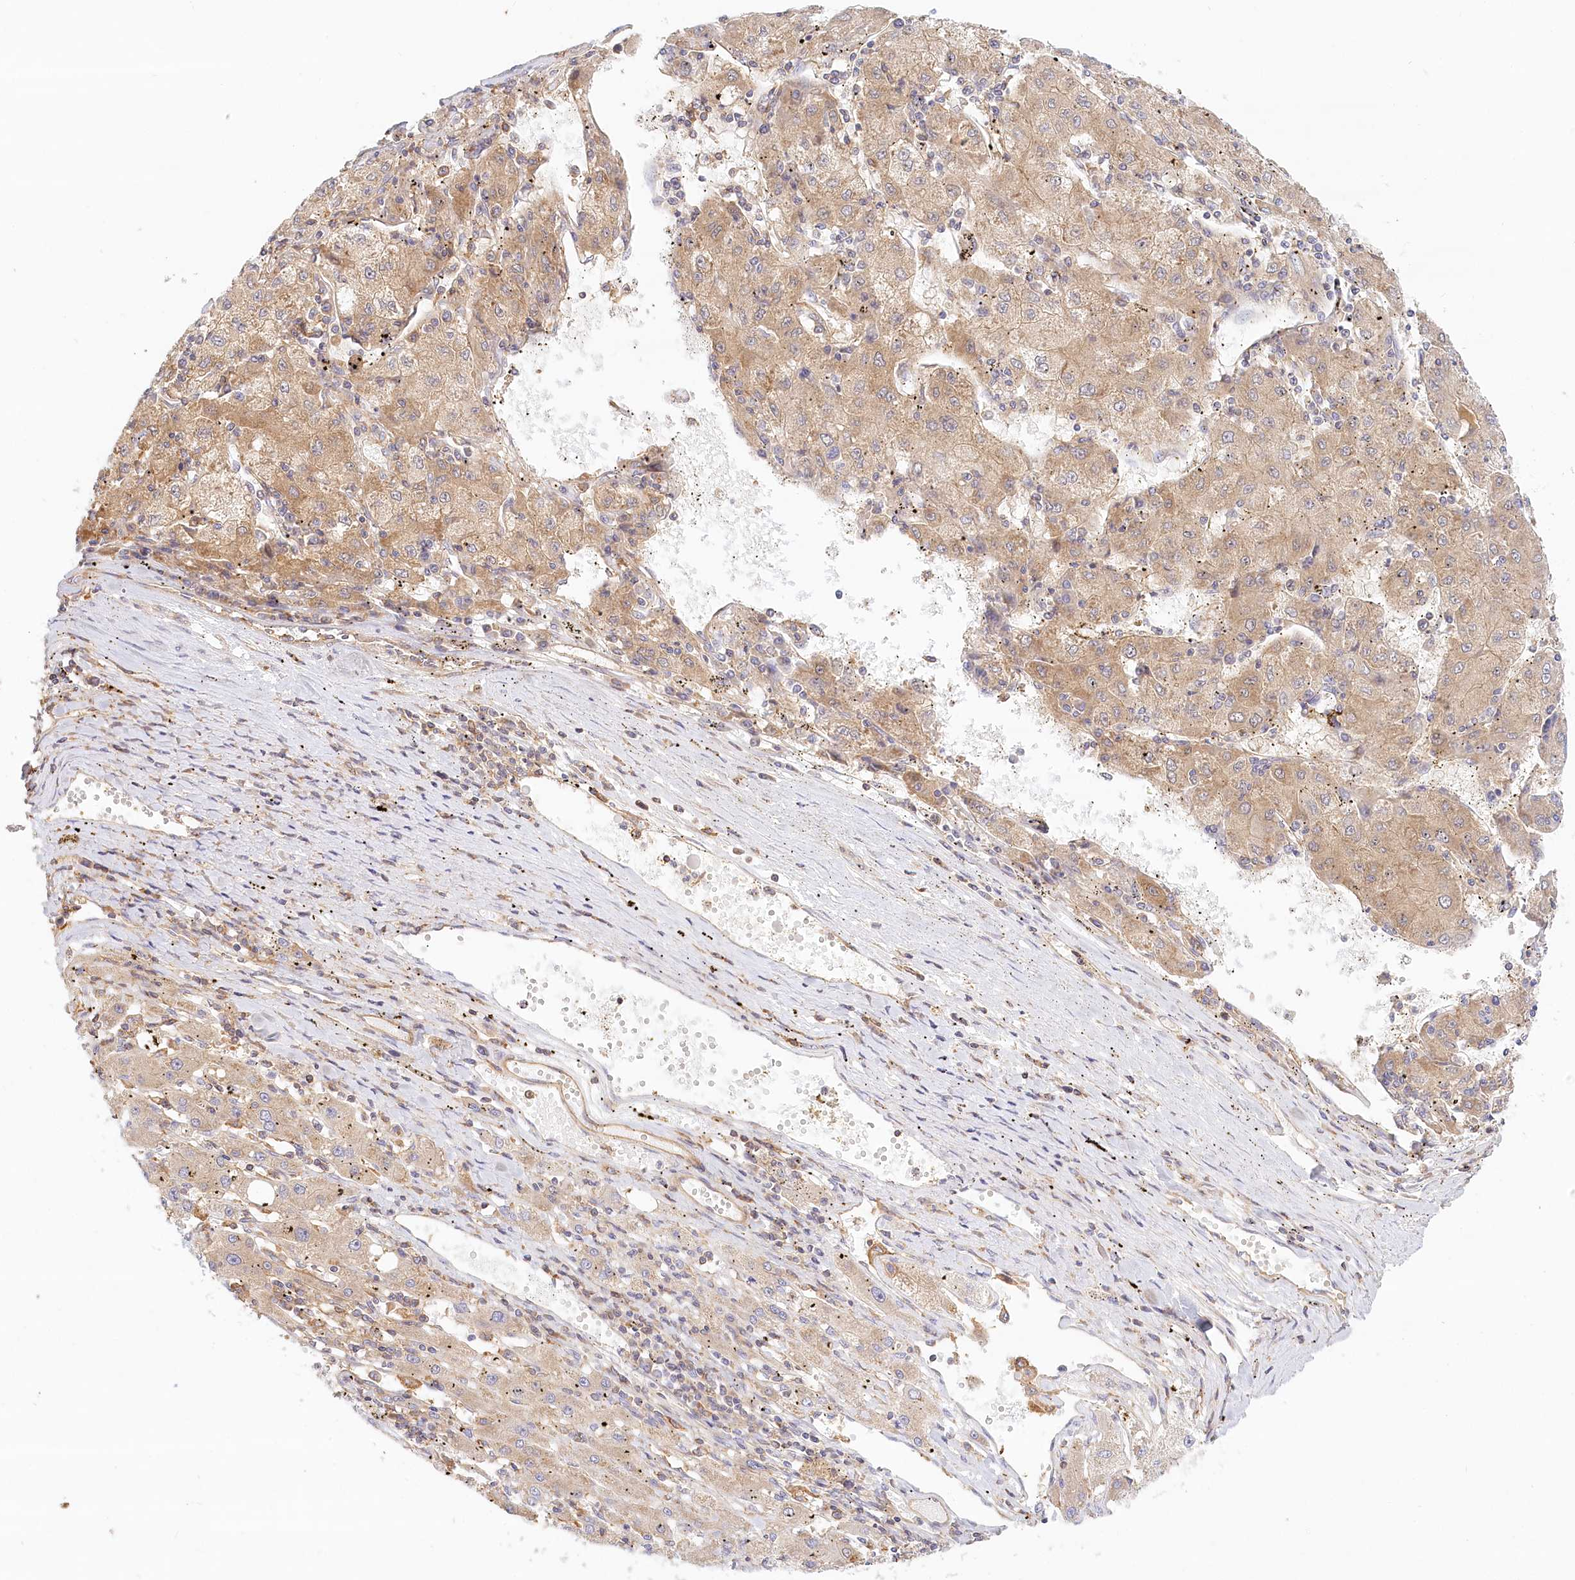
{"staining": {"intensity": "weak", "quantity": ">75%", "location": "cytoplasmic/membranous"}, "tissue": "liver cancer", "cell_type": "Tumor cells", "image_type": "cancer", "snomed": [{"axis": "morphology", "description": "Carcinoma, Hepatocellular, NOS"}, {"axis": "topography", "description": "Liver"}], "caption": "The photomicrograph displays a brown stain indicating the presence of a protein in the cytoplasmic/membranous of tumor cells in liver cancer.", "gene": "UMPS", "patient": {"sex": "male", "age": 72}}